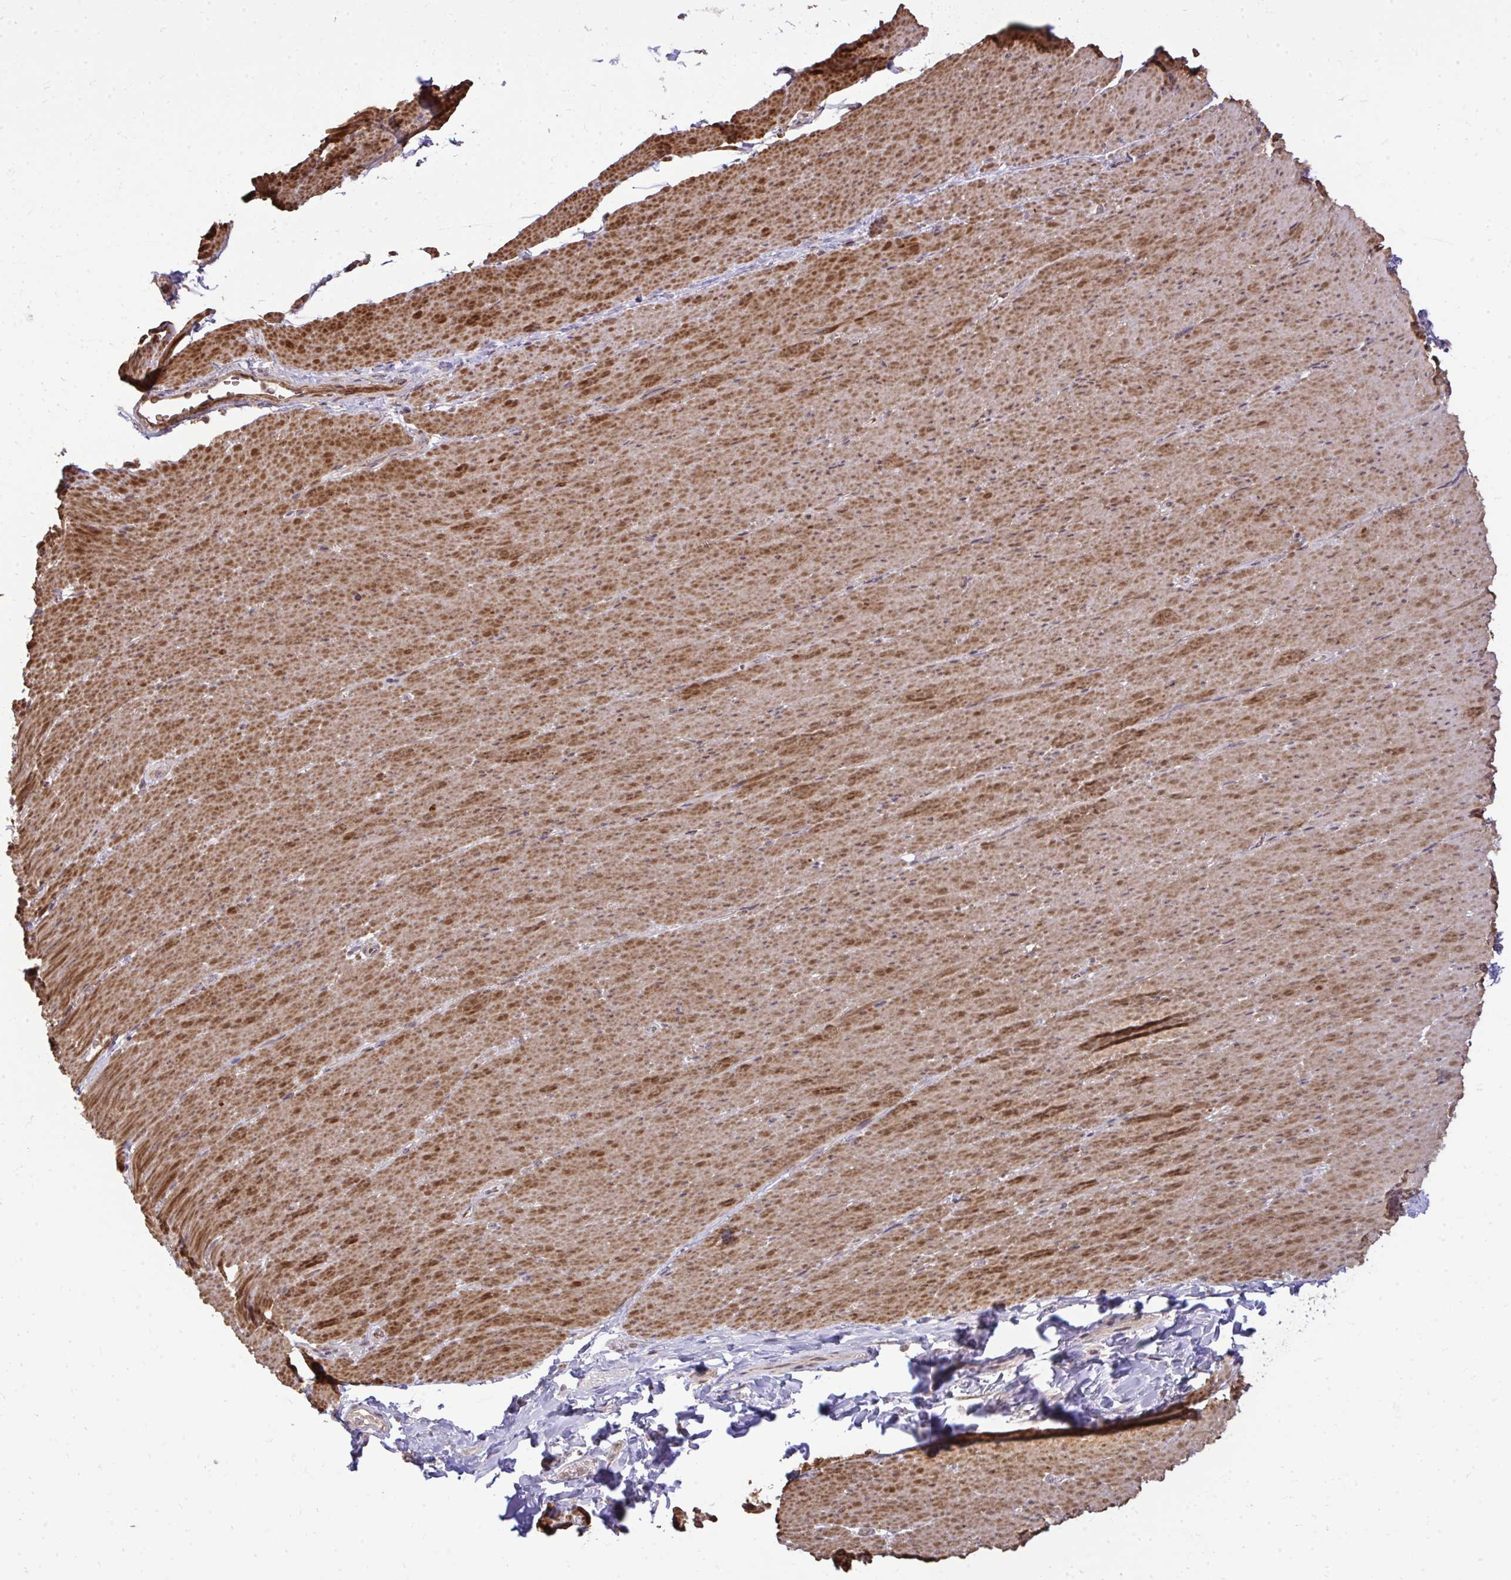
{"staining": {"intensity": "strong", "quantity": ">75%", "location": "cytoplasmic/membranous"}, "tissue": "smooth muscle", "cell_type": "Smooth muscle cells", "image_type": "normal", "snomed": [{"axis": "morphology", "description": "Normal tissue, NOS"}, {"axis": "topography", "description": "Smooth muscle"}, {"axis": "topography", "description": "Rectum"}], "caption": "IHC micrograph of normal smooth muscle stained for a protein (brown), which shows high levels of strong cytoplasmic/membranous expression in about >75% of smooth muscle cells.", "gene": "ZSCAN9", "patient": {"sex": "male", "age": 53}}